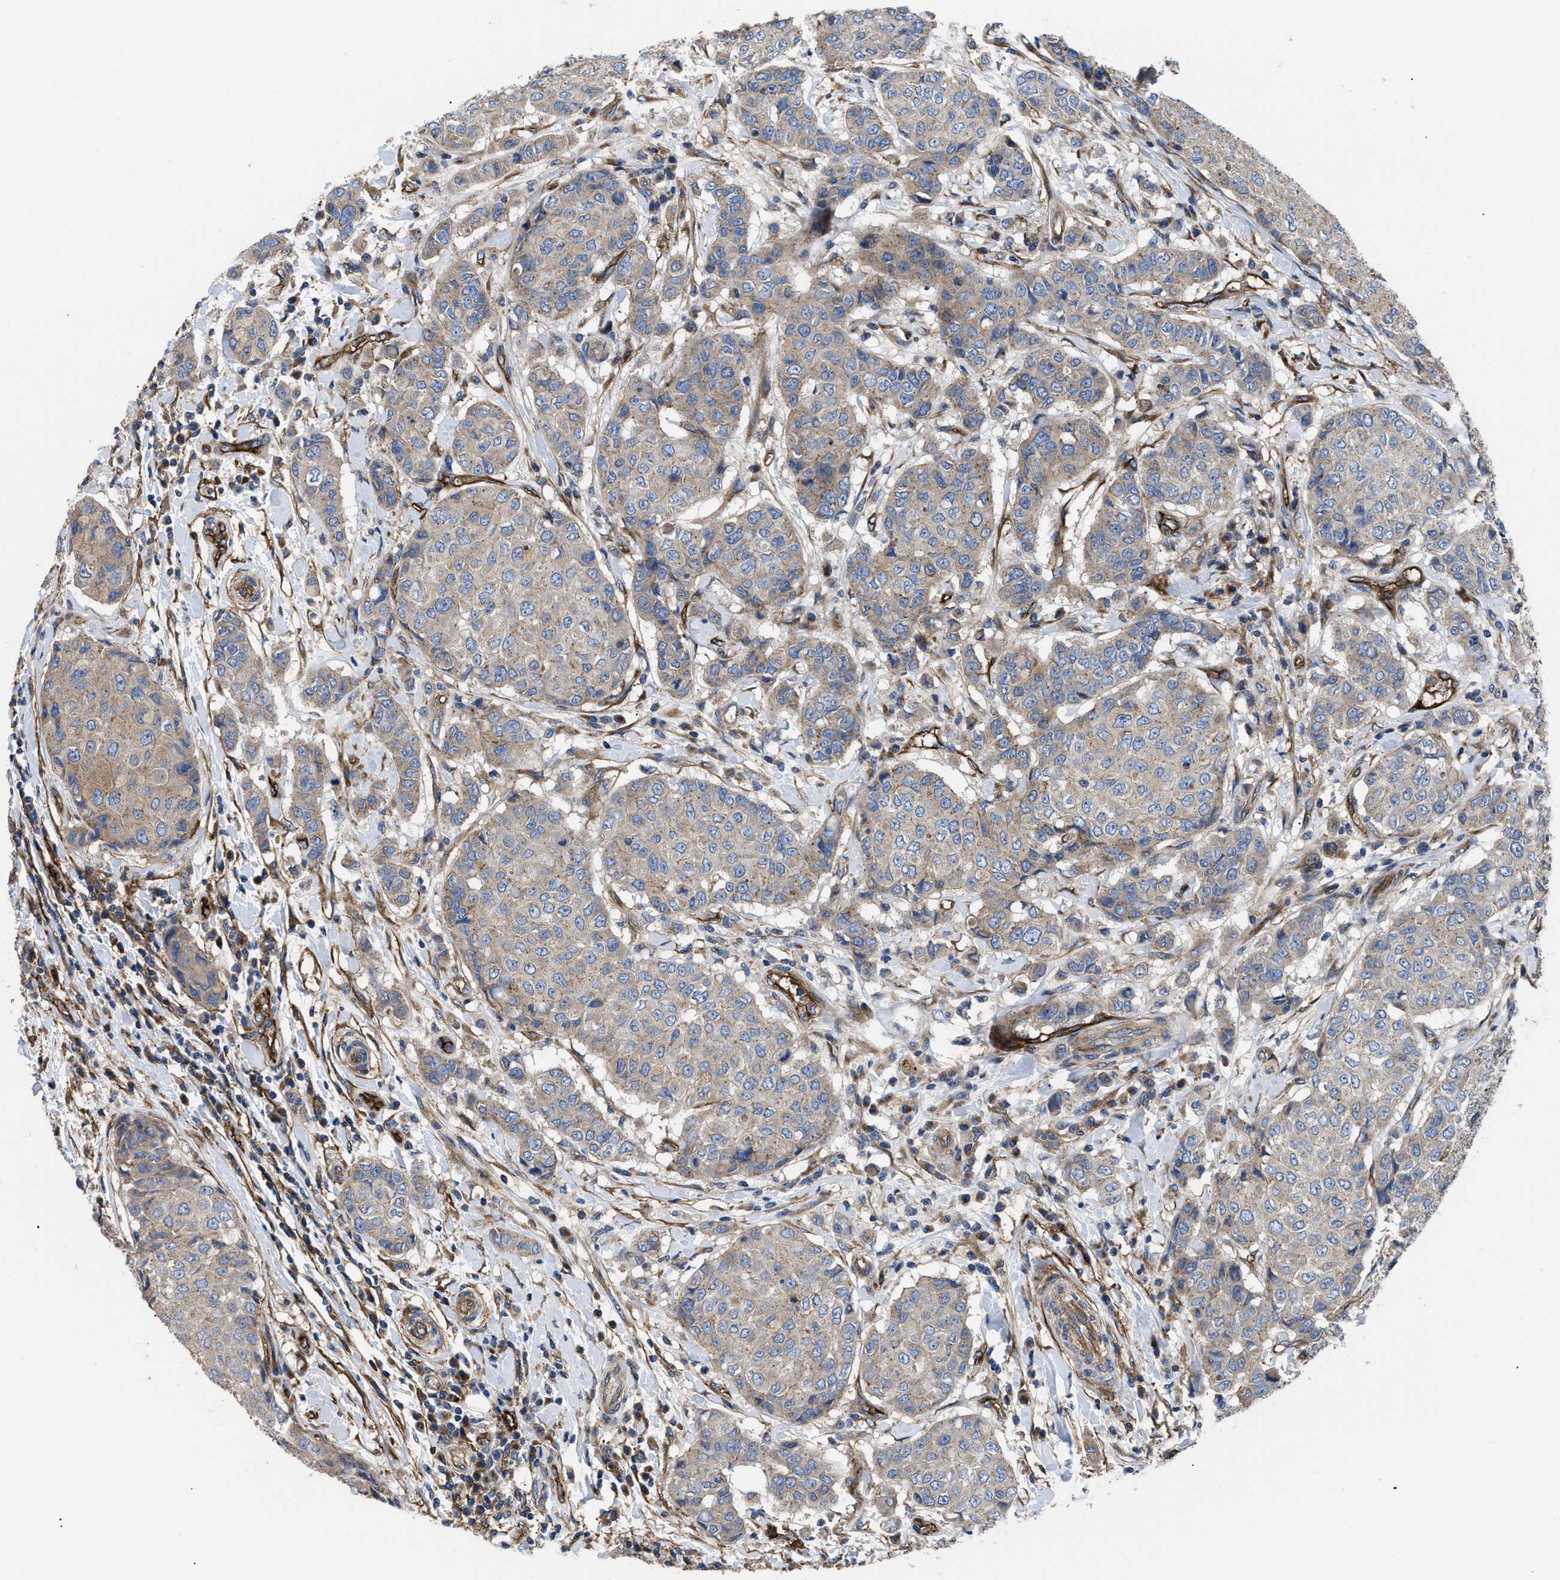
{"staining": {"intensity": "weak", "quantity": "25%-75%", "location": "cytoplasmic/membranous"}, "tissue": "breast cancer", "cell_type": "Tumor cells", "image_type": "cancer", "snomed": [{"axis": "morphology", "description": "Duct carcinoma"}, {"axis": "topography", "description": "Breast"}], "caption": "Immunohistochemistry (IHC) (DAB (3,3'-diaminobenzidine)) staining of breast invasive ductal carcinoma shows weak cytoplasmic/membranous protein staining in approximately 25%-75% of tumor cells.", "gene": "NT5E", "patient": {"sex": "female", "age": 27}}